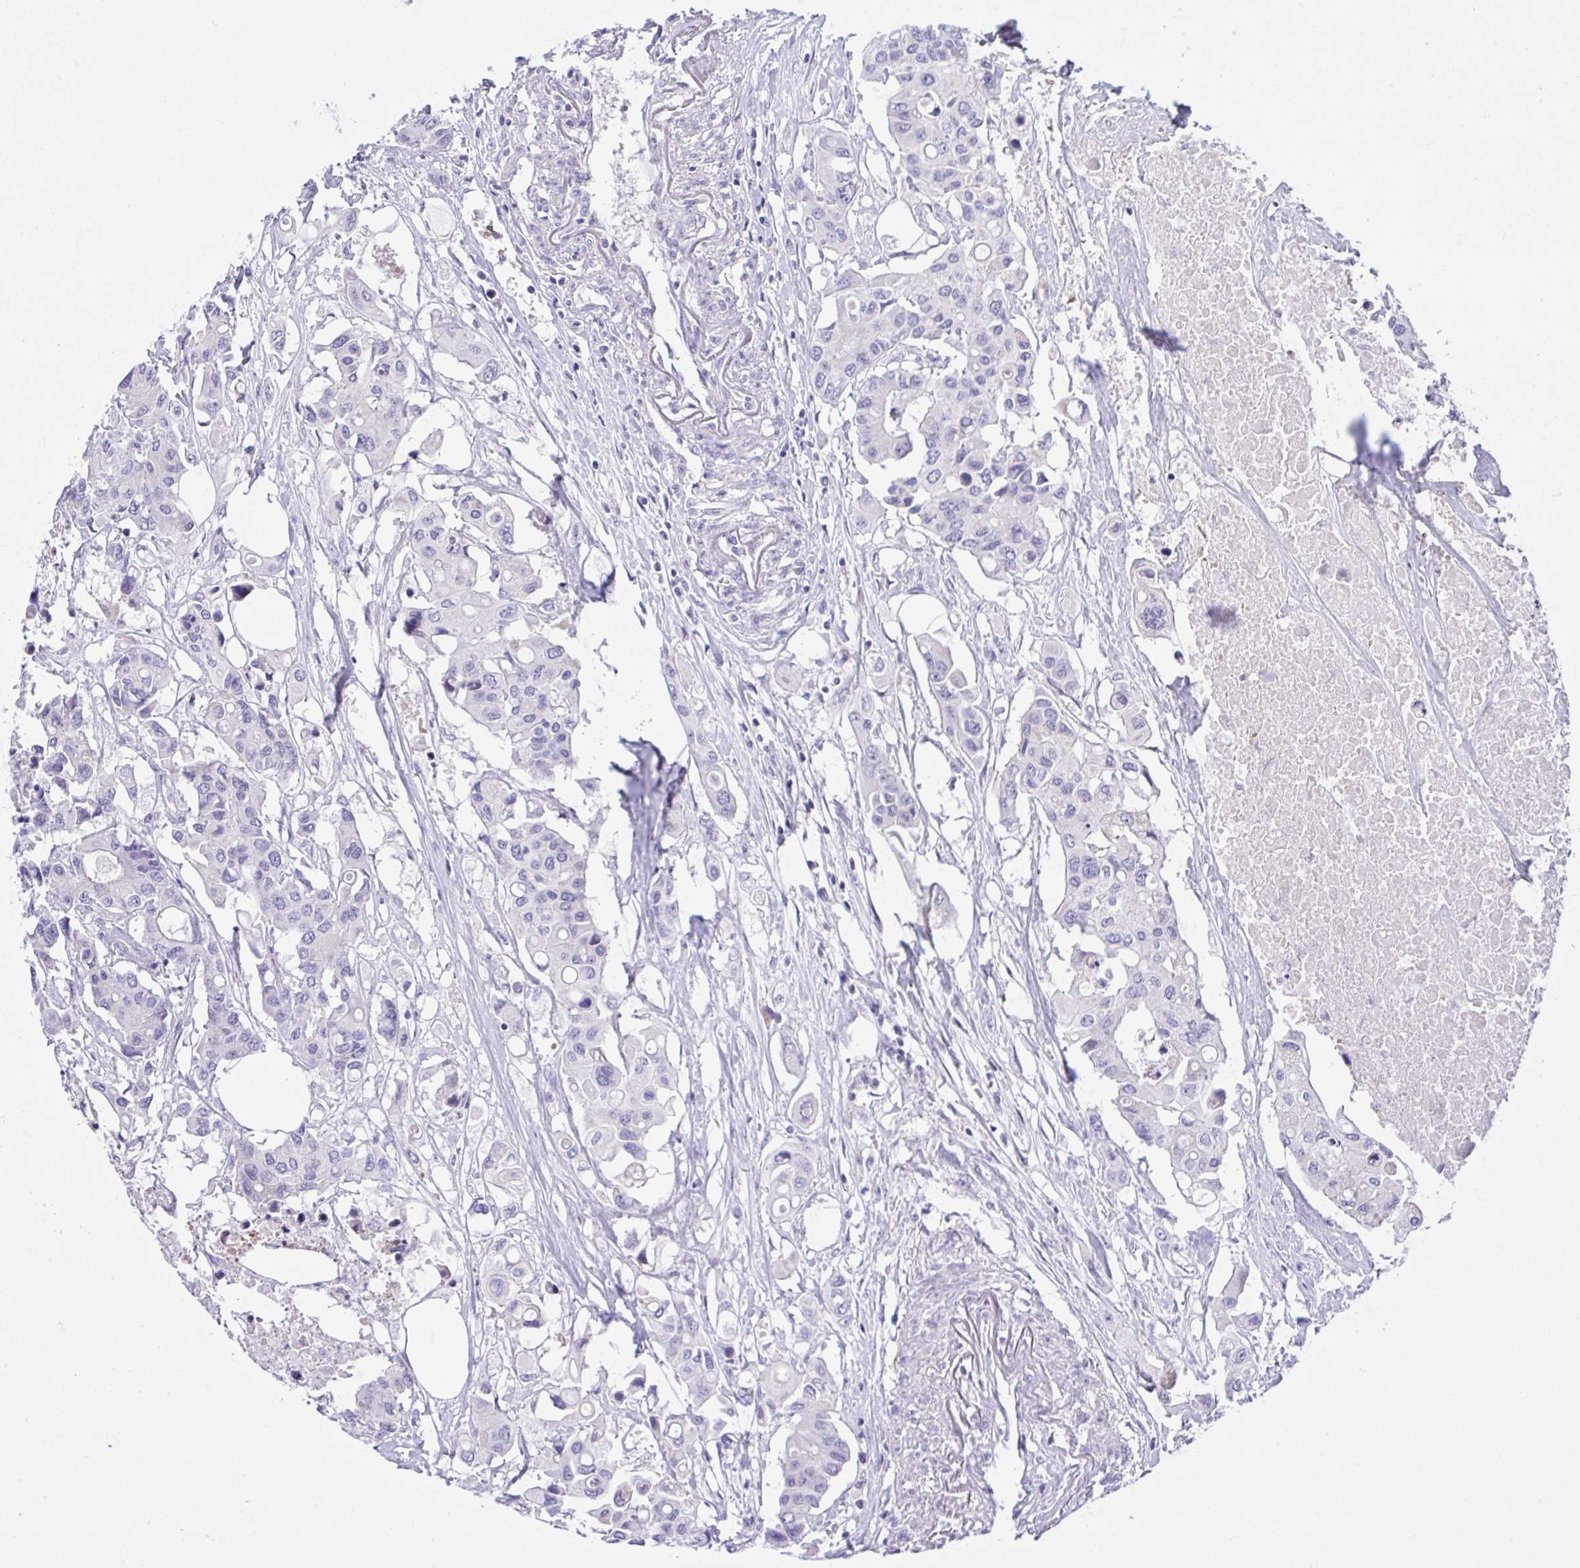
{"staining": {"intensity": "negative", "quantity": "none", "location": "none"}, "tissue": "colorectal cancer", "cell_type": "Tumor cells", "image_type": "cancer", "snomed": [{"axis": "morphology", "description": "Adenocarcinoma, NOS"}, {"axis": "topography", "description": "Colon"}], "caption": "Human adenocarcinoma (colorectal) stained for a protein using IHC displays no staining in tumor cells.", "gene": "WDR97", "patient": {"sex": "male", "age": 77}}